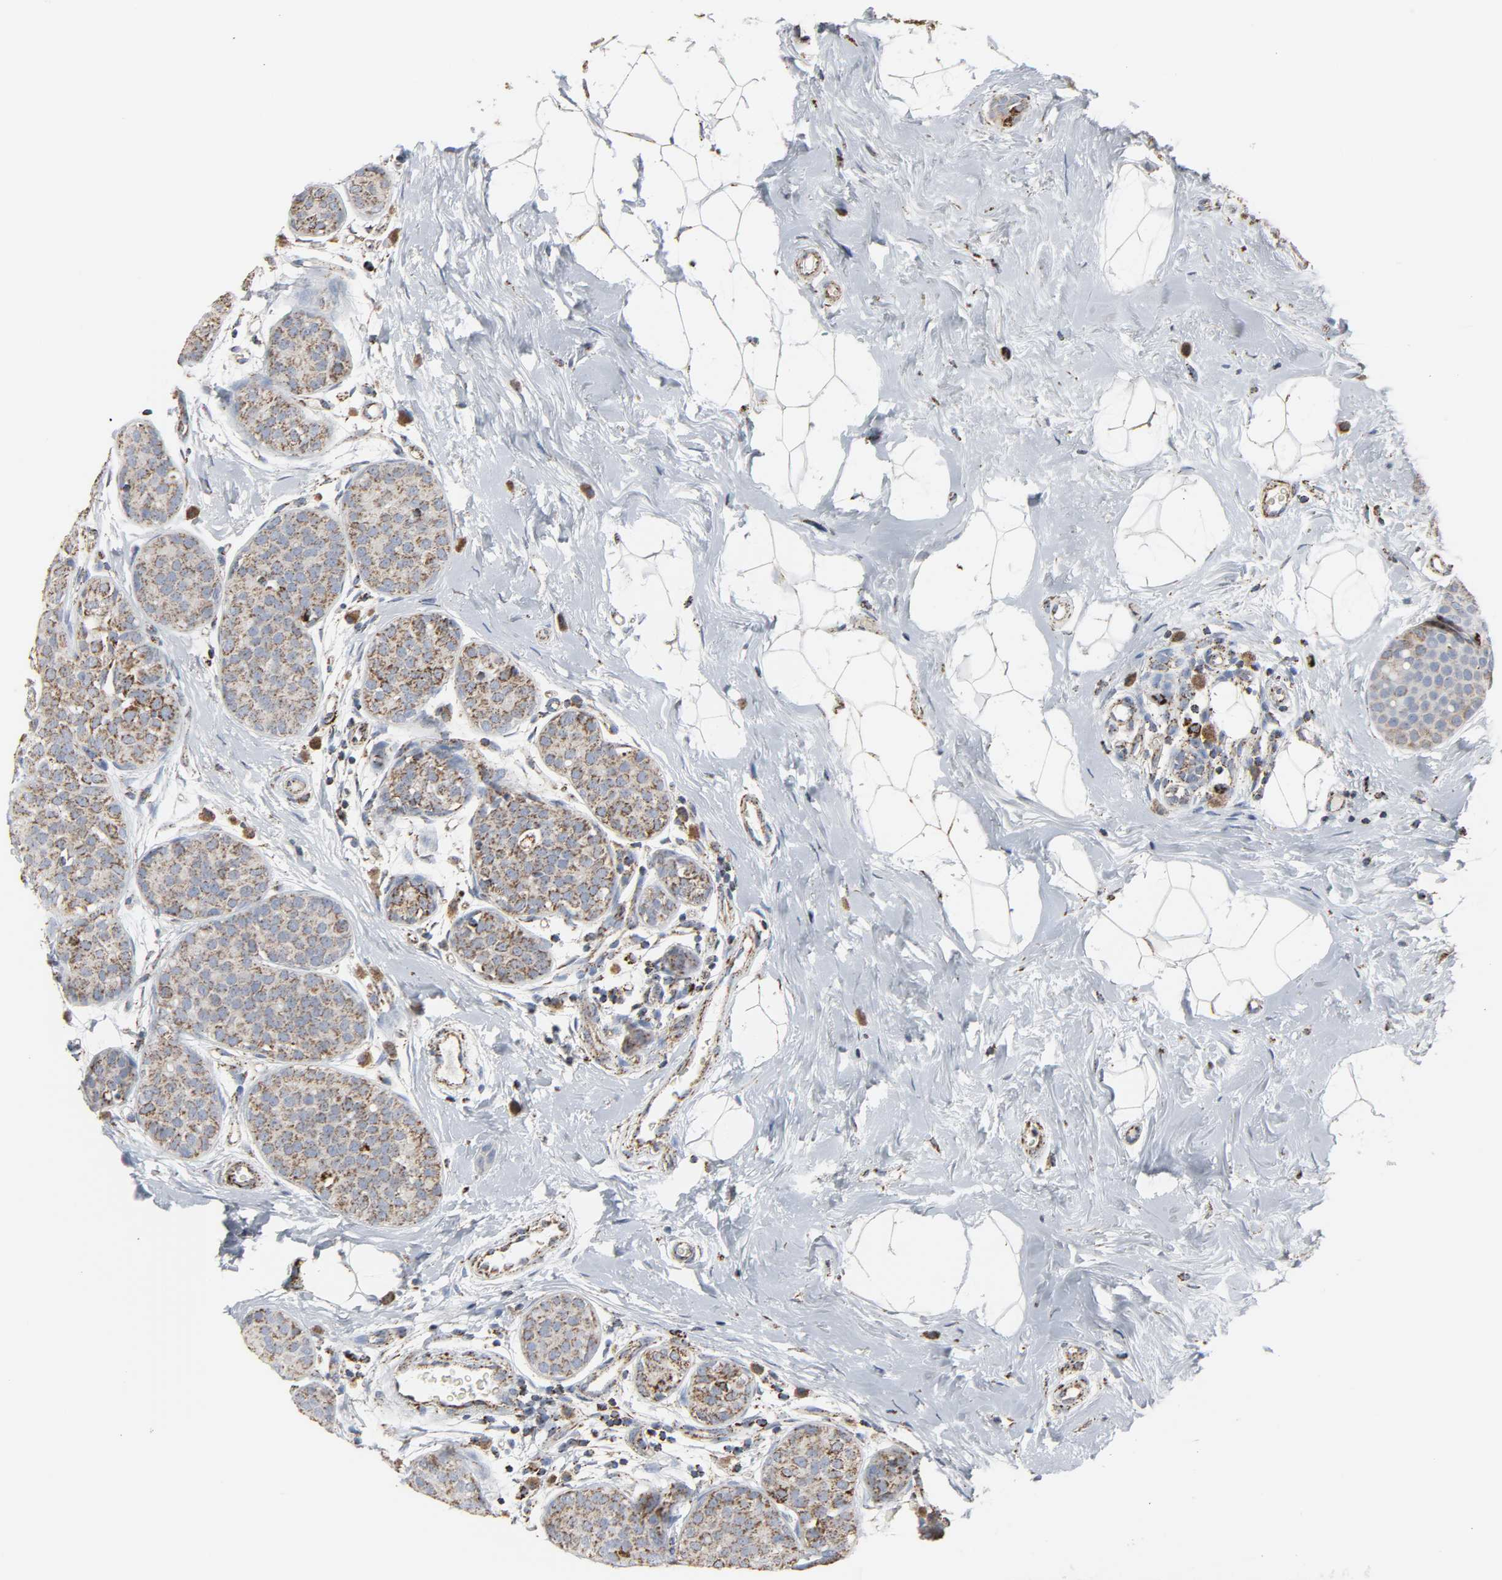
{"staining": {"intensity": "moderate", "quantity": ">75%", "location": "cytoplasmic/membranous"}, "tissue": "breast cancer", "cell_type": "Tumor cells", "image_type": "cancer", "snomed": [{"axis": "morphology", "description": "Lobular carcinoma, in situ"}, {"axis": "morphology", "description": "Lobular carcinoma"}, {"axis": "topography", "description": "Breast"}], "caption": "A high-resolution histopathology image shows immunohistochemistry (IHC) staining of breast cancer (lobular carcinoma in situ), which demonstrates moderate cytoplasmic/membranous expression in approximately >75% of tumor cells.", "gene": "ACAT1", "patient": {"sex": "female", "age": 41}}